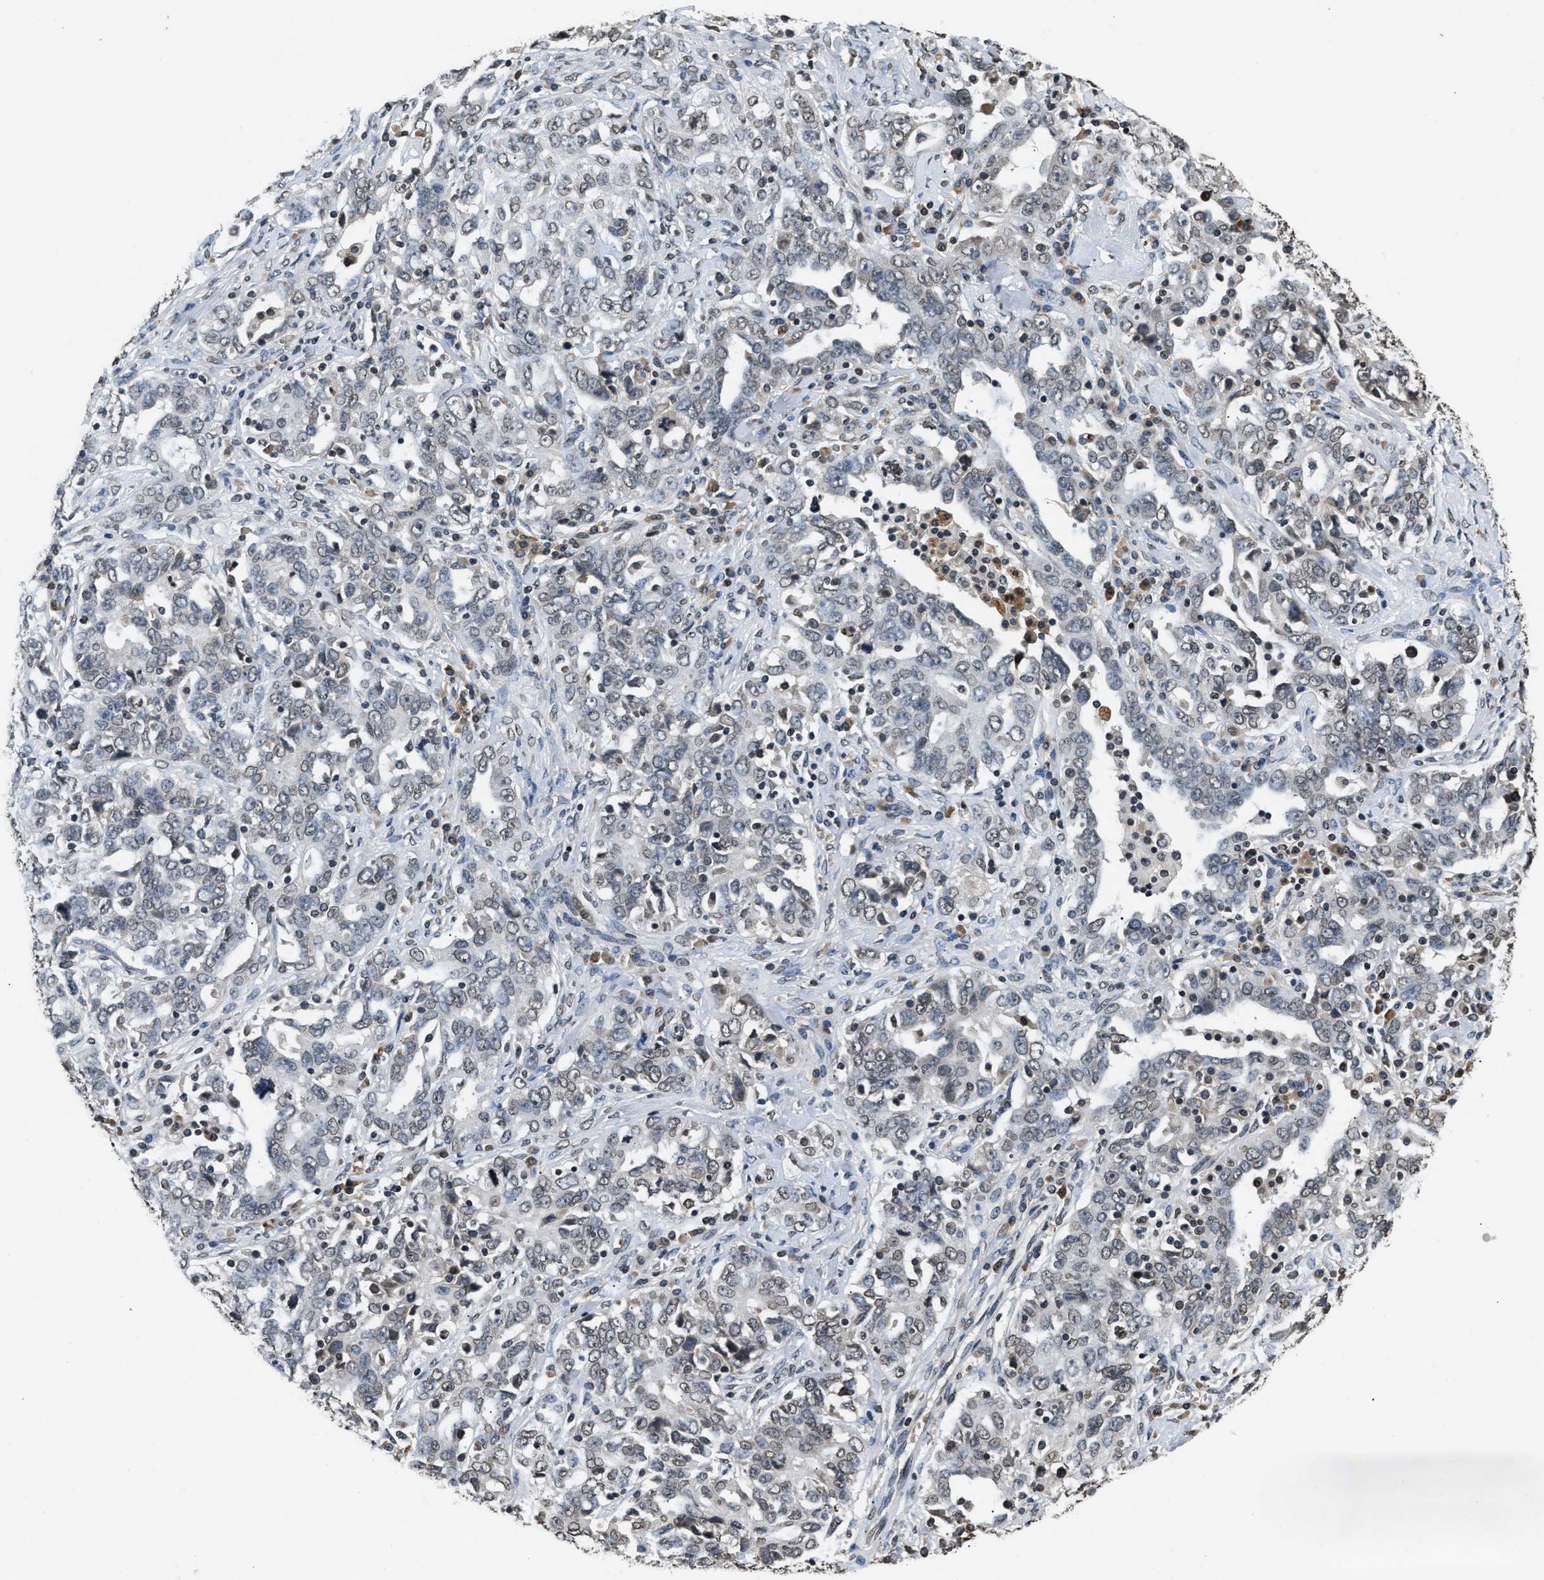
{"staining": {"intensity": "weak", "quantity": "<25%", "location": "nuclear"}, "tissue": "ovarian cancer", "cell_type": "Tumor cells", "image_type": "cancer", "snomed": [{"axis": "morphology", "description": "Carcinoma, endometroid"}, {"axis": "topography", "description": "Ovary"}], "caption": "A micrograph of human ovarian cancer (endometroid carcinoma) is negative for staining in tumor cells.", "gene": "DNASE1L3", "patient": {"sex": "female", "age": 62}}